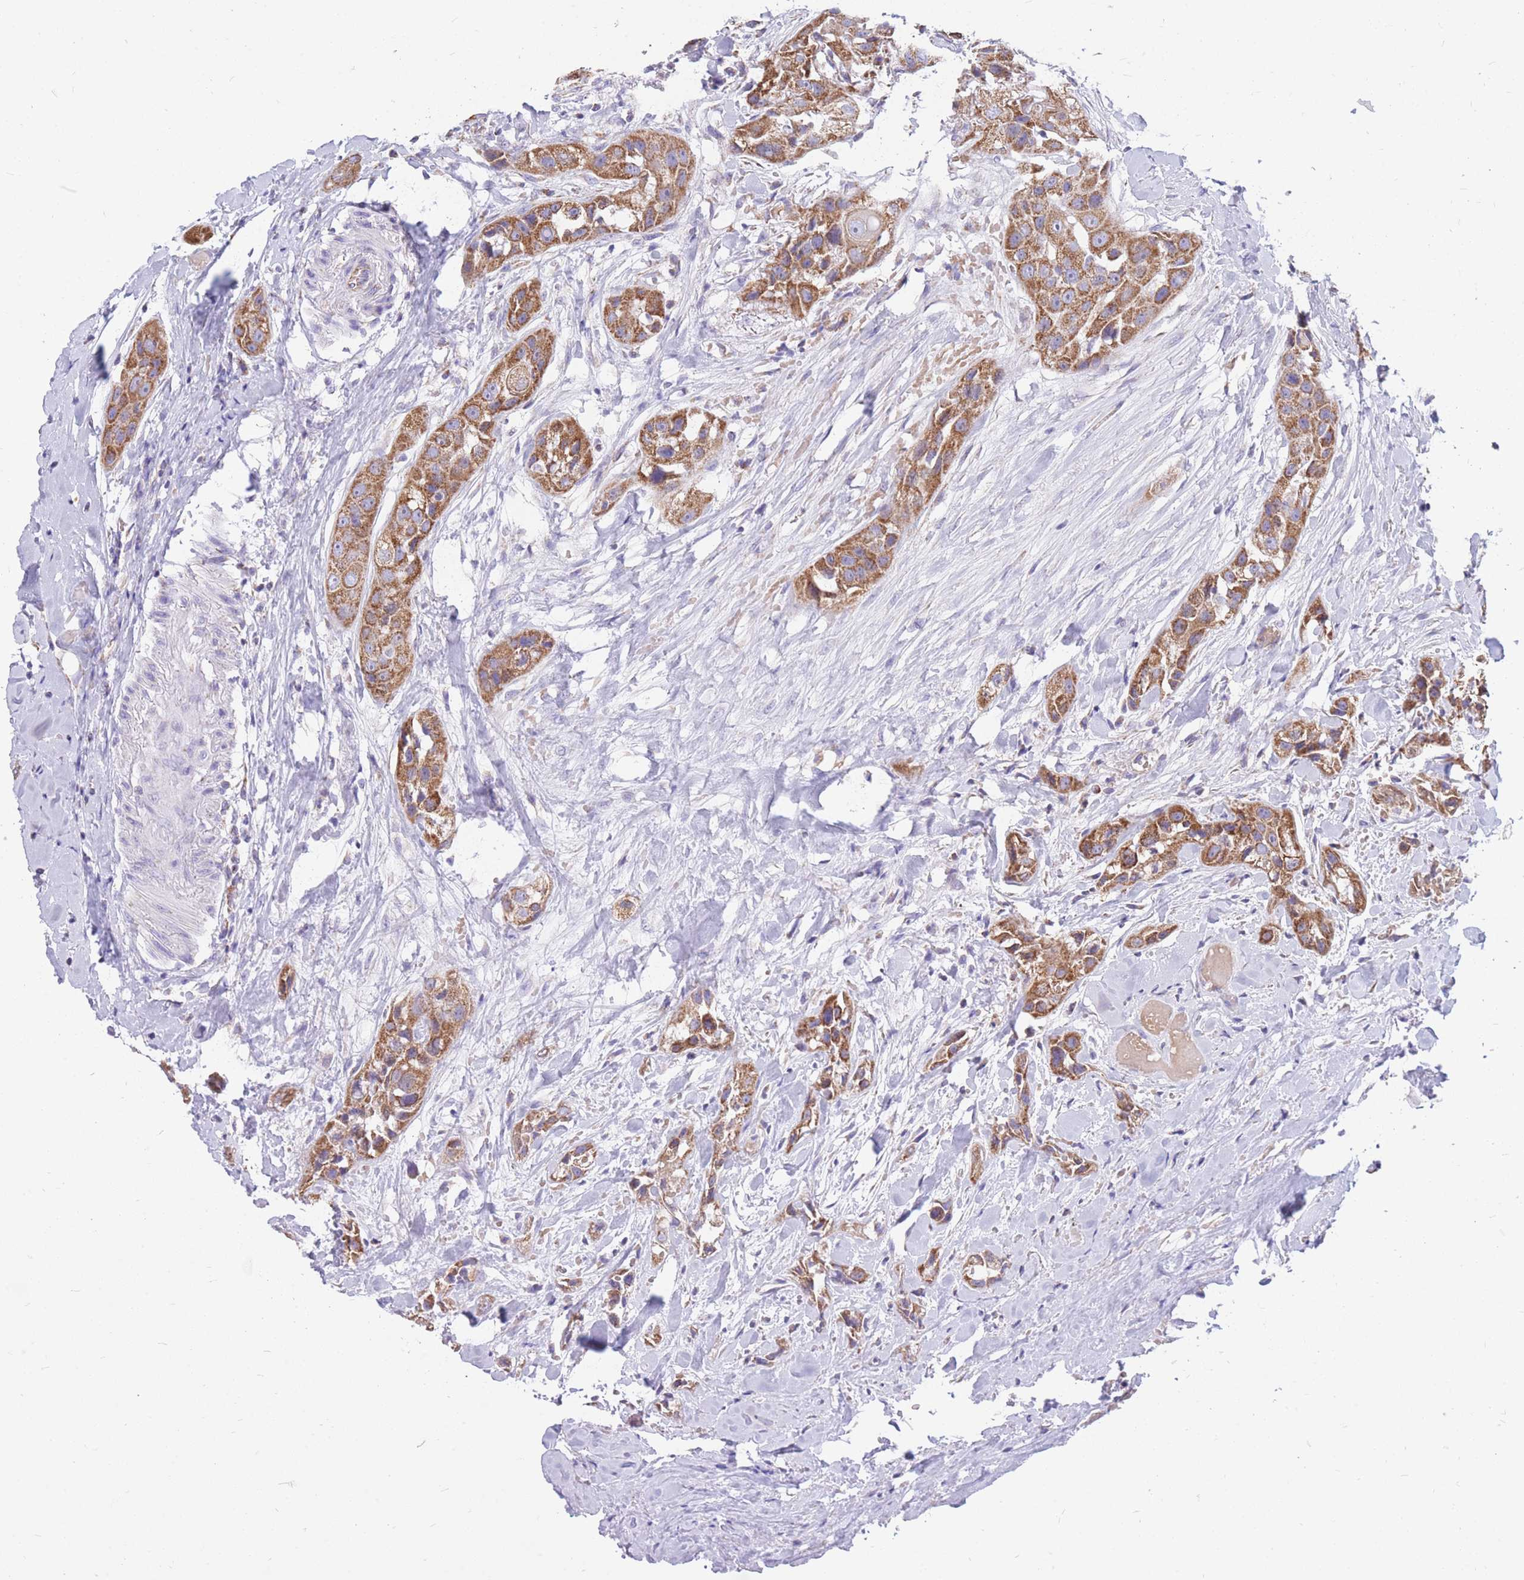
{"staining": {"intensity": "moderate", "quantity": ">75%", "location": "cytoplasmic/membranous"}, "tissue": "head and neck cancer", "cell_type": "Tumor cells", "image_type": "cancer", "snomed": [{"axis": "morphology", "description": "Normal tissue, NOS"}, {"axis": "morphology", "description": "Squamous cell carcinoma, NOS"}, {"axis": "topography", "description": "Skeletal muscle"}, {"axis": "topography", "description": "Head-Neck"}], "caption": "The micrograph displays a brown stain indicating the presence of a protein in the cytoplasmic/membranous of tumor cells in head and neck squamous cell carcinoma. Nuclei are stained in blue.", "gene": "PCSK1", "patient": {"sex": "male", "age": 51}}